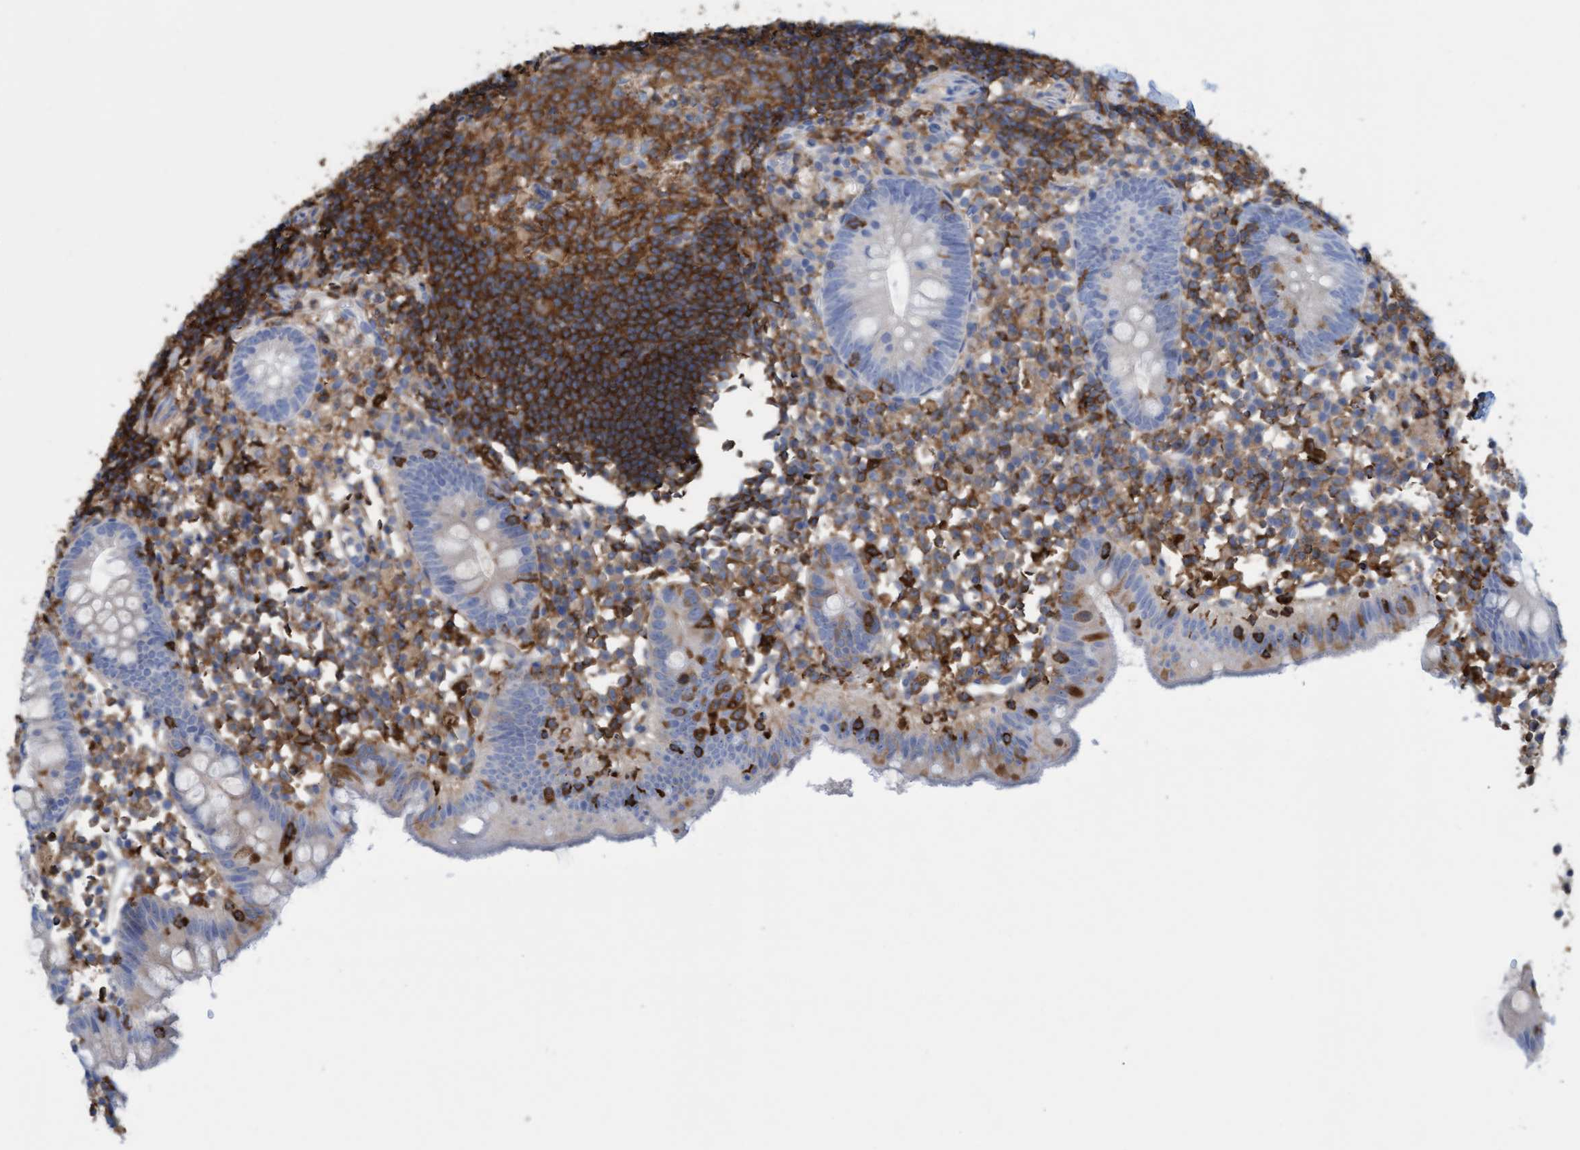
{"staining": {"intensity": "negative", "quantity": "none", "location": "none"}, "tissue": "appendix", "cell_type": "Glandular cells", "image_type": "normal", "snomed": [{"axis": "morphology", "description": "Normal tissue, NOS"}, {"axis": "topography", "description": "Appendix"}], "caption": "Appendix was stained to show a protein in brown. There is no significant expression in glandular cells. Brightfield microscopy of immunohistochemistry stained with DAB (brown) and hematoxylin (blue), captured at high magnification.", "gene": "FNBP1", "patient": {"sex": "female", "age": 20}}